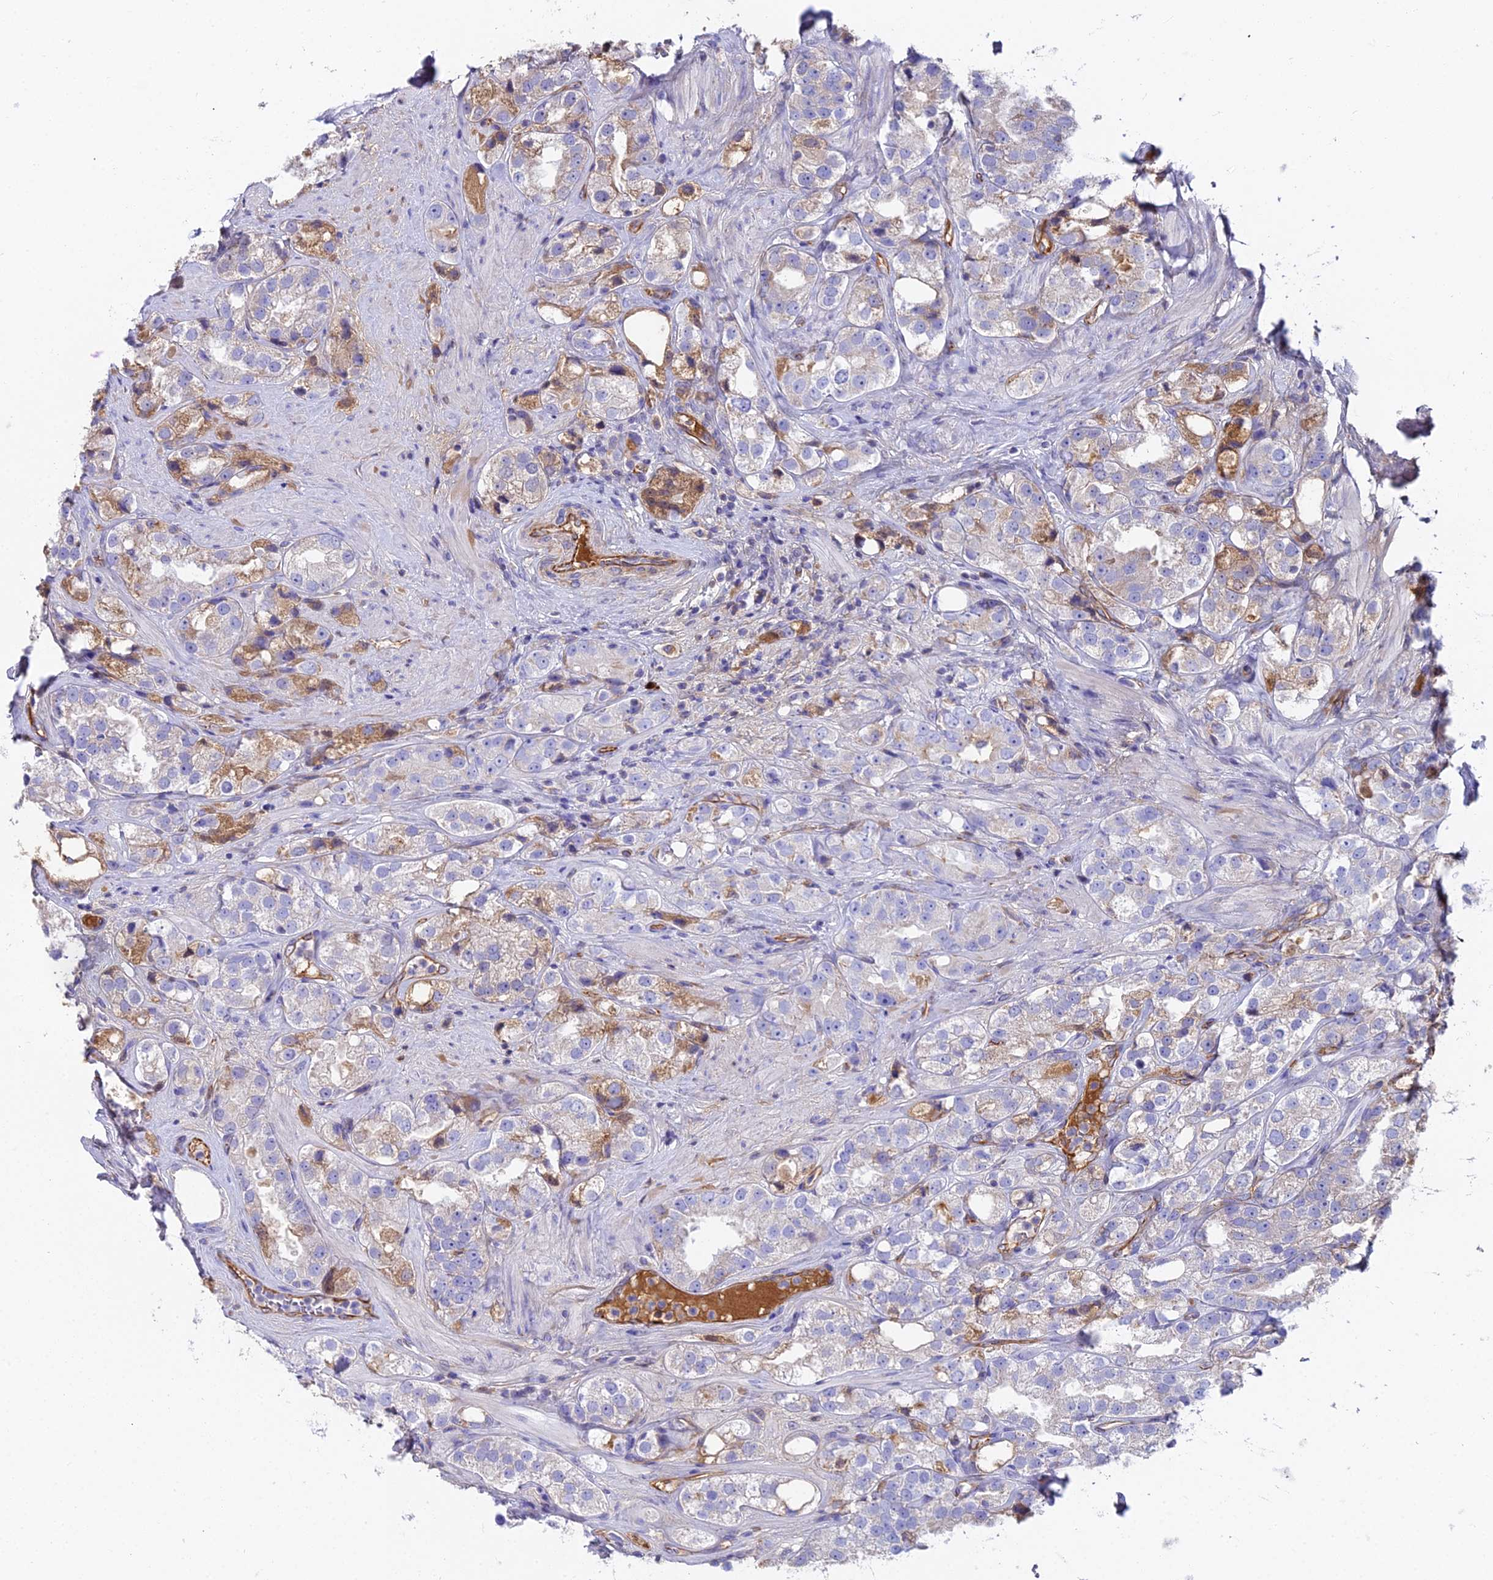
{"staining": {"intensity": "moderate", "quantity": "<25%", "location": "cytoplasmic/membranous"}, "tissue": "prostate cancer", "cell_type": "Tumor cells", "image_type": "cancer", "snomed": [{"axis": "morphology", "description": "Adenocarcinoma, NOS"}, {"axis": "topography", "description": "Prostate"}], "caption": "The histopathology image exhibits staining of prostate adenocarcinoma, revealing moderate cytoplasmic/membranous protein expression (brown color) within tumor cells. The staining was performed using DAB (3,3'-diaminobenzidine) to visualize the protein expression in brown, while the nuclei were stained in blue with hematoxylin (Magnification: 20x).", "gene": "BEX4", "patient": {"sex": "male", "age": 79}}